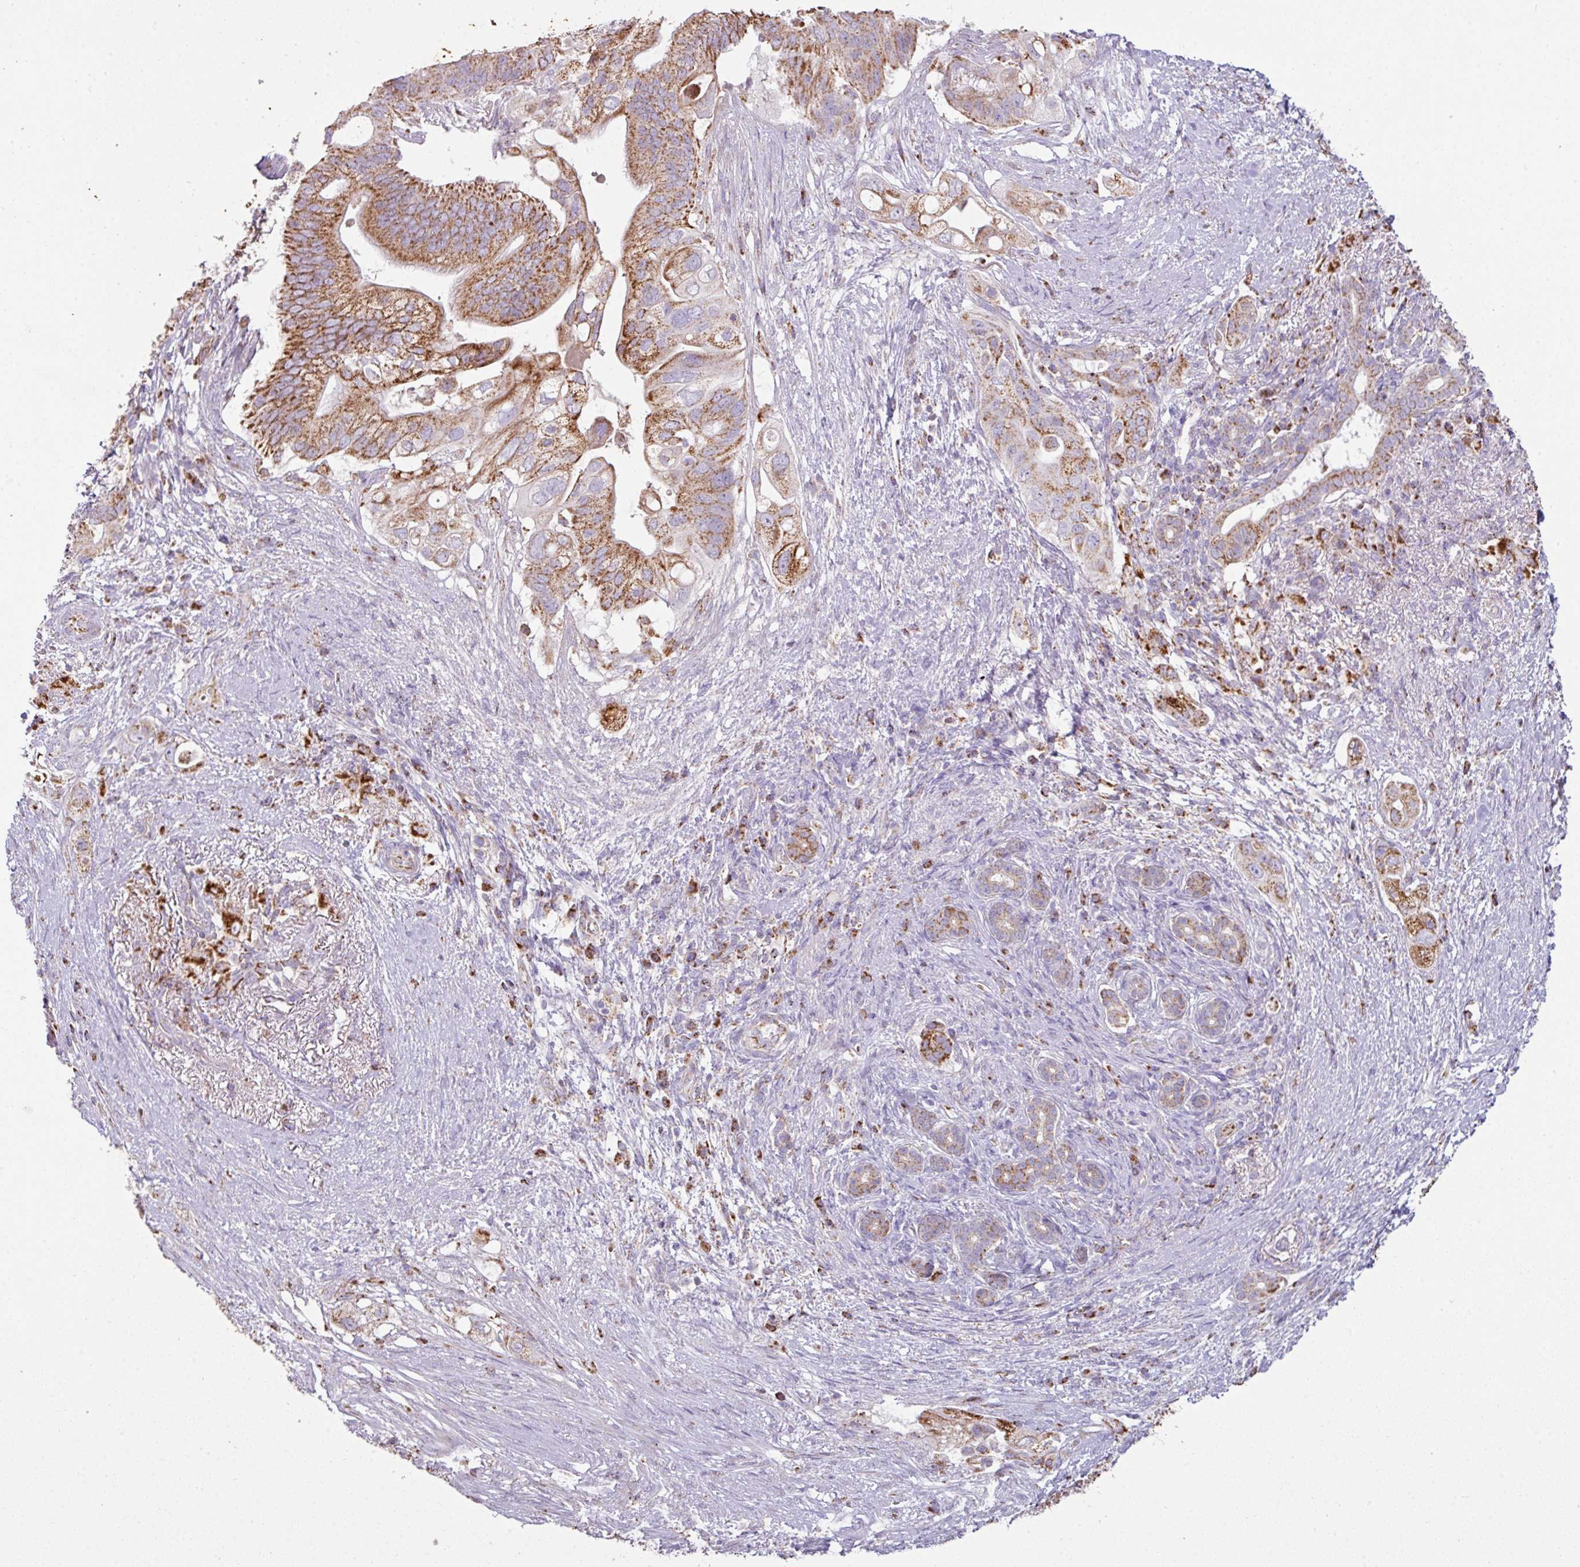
{"staining": {"intensity": "strong", "quantity": "25%-75%", "location": "cytoplasmic/membranous"}, "tissue": "pancreatic cancer", "cell_type": "Tumor cells", "image_type": "cancer", "snomed": [{"axis": "morphology", "description": "Adenocarcinoma, NOS"}, {"axis": "topography", "description": "Pancreas"}], "caption": "Protein staining demonstrates strong cytoplasmic/membranous positivity in approximately 25%-75% of tumor cells in pancreatic cancer.", "gene": "SQOR", "patient": {"sex": "female", "age": 72}}